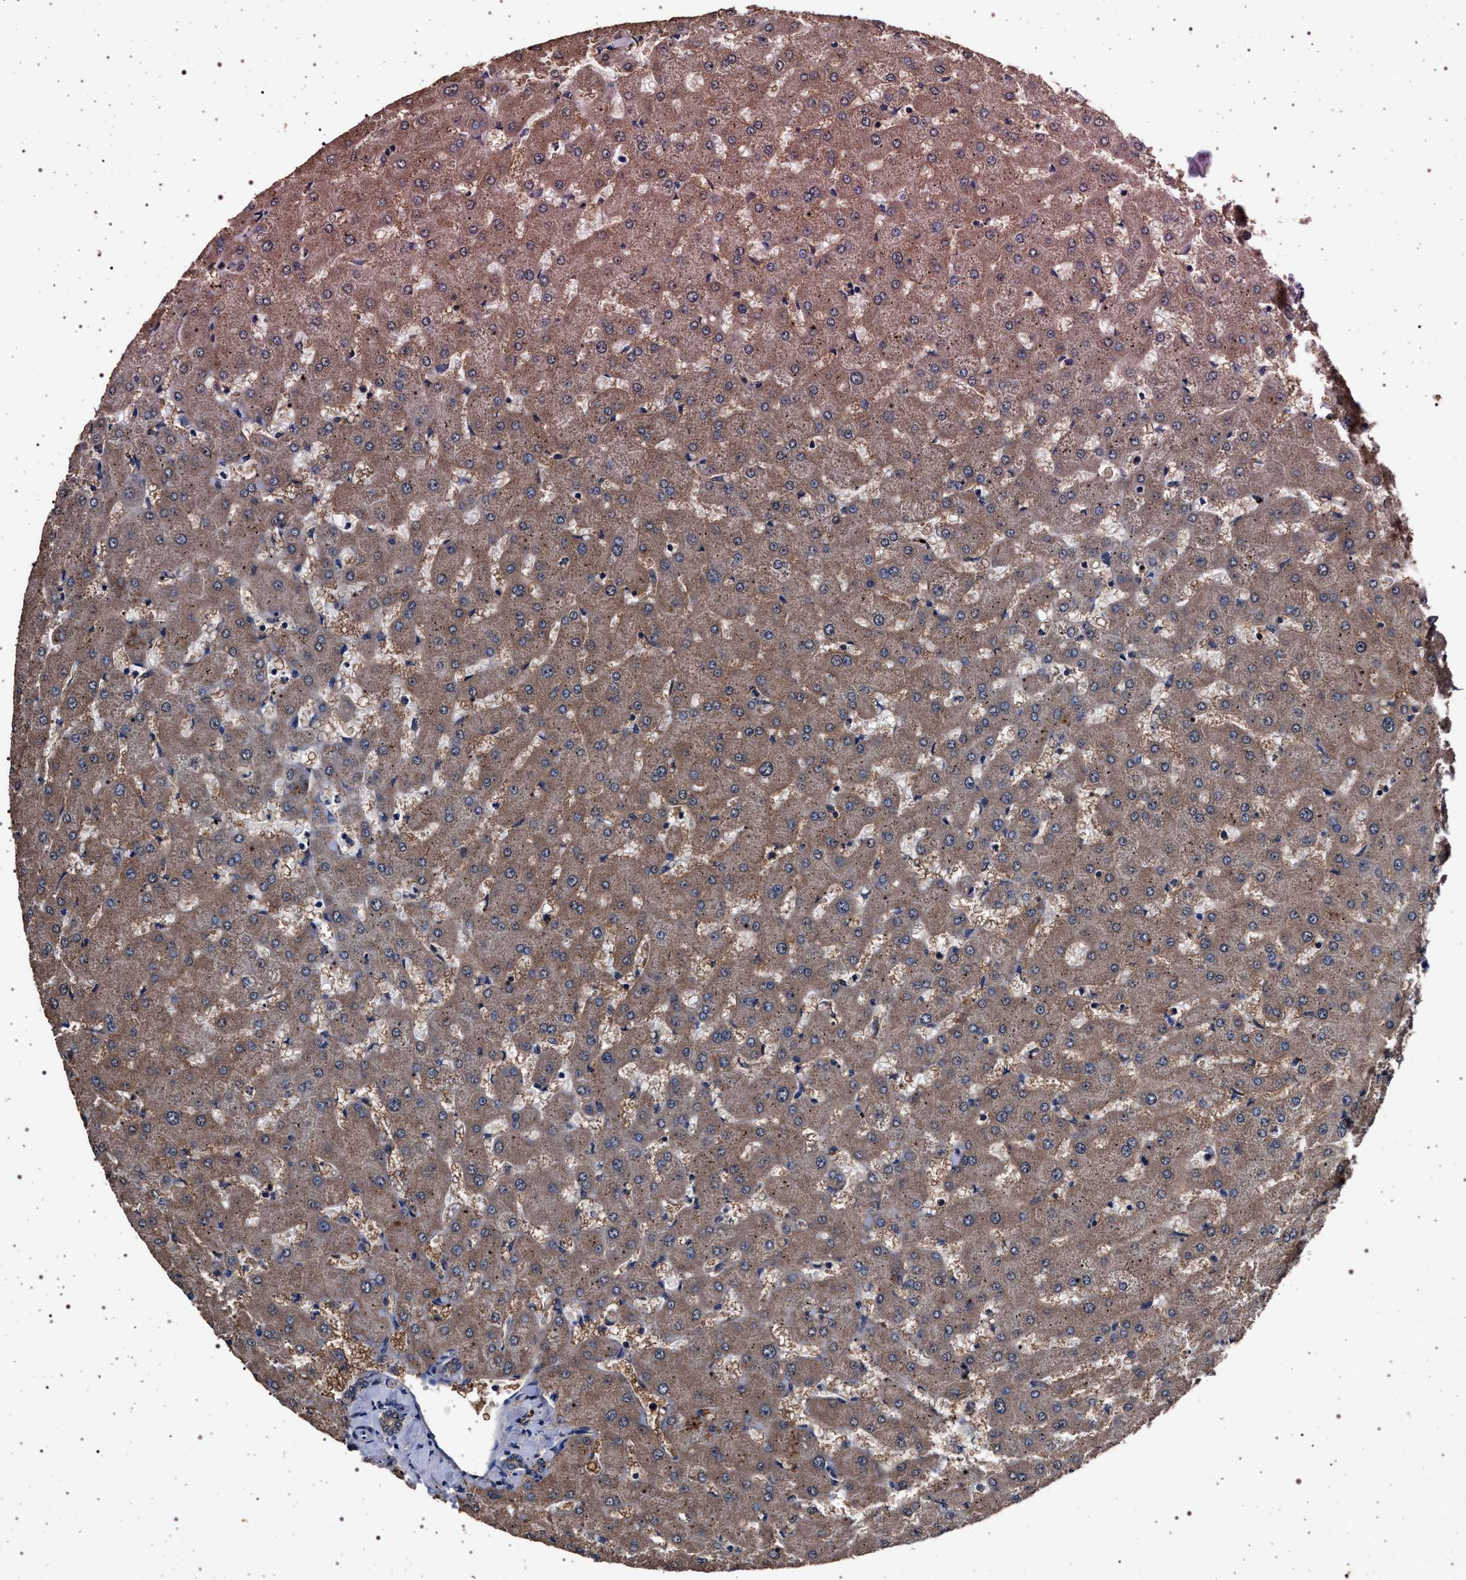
{"staining": {"intensity": "moderate", "quantity": ">75%", "location": "cytoplasmic/membranous"}, "tissue": "liver", "cell_type": "Cholangiocytes", "image_type": "normal", "snomed": [{"axis": "morphology", "description": "Normal tissue, NOS"}, {"axis": "topography", "description": "Liver"}], "caption": "Cholangiocytes display medium levels of moderate cytoplasmic/membranous expression in approximately >75% of cells in benign human liver. The staining is performed using DAB brown chromogen to label protein expression. The nuclei are counter-stained blue using hematoxylin.", "gene": "MAP3K2", "patient": {"sex": "female", "age": 63}}